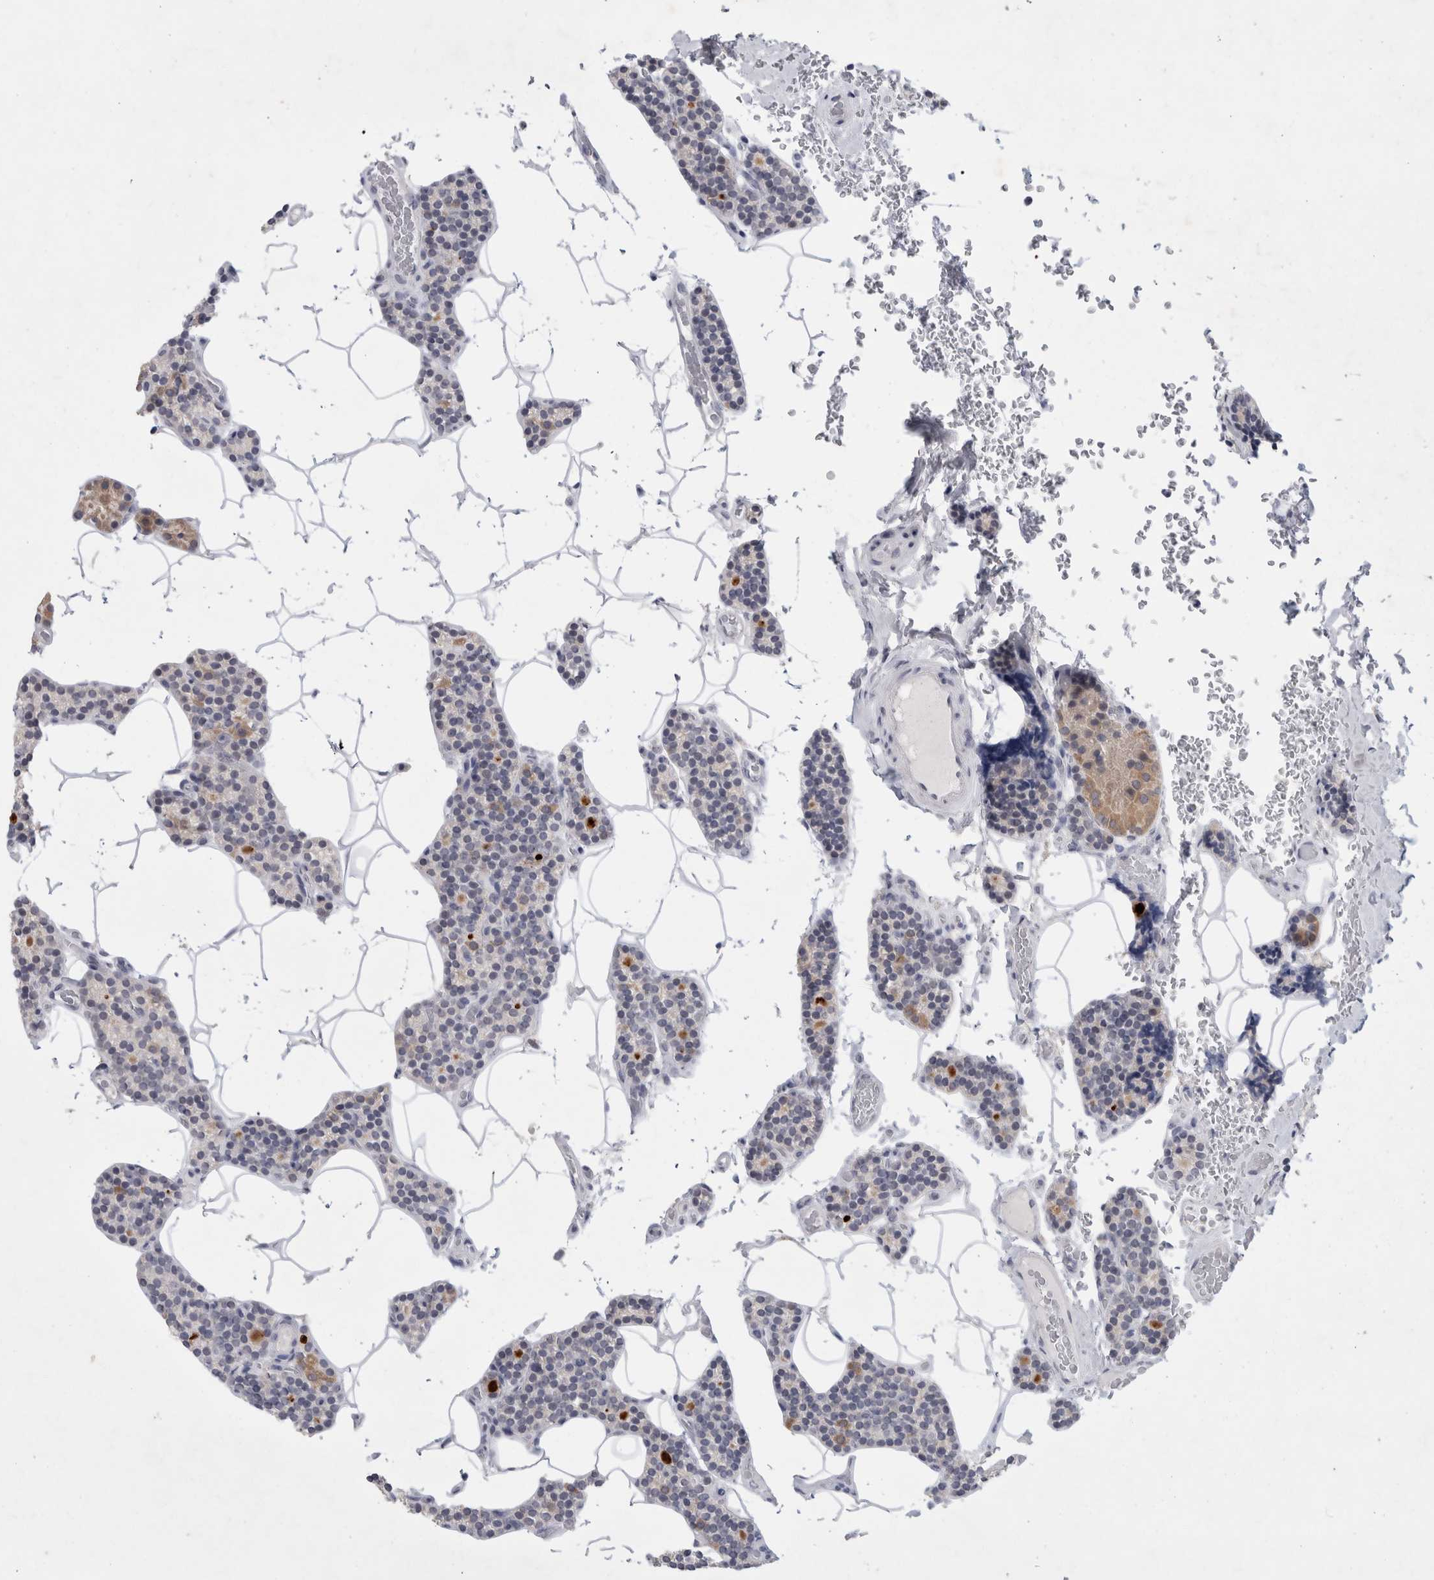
{"staining": {"intensity": "negative", "quantity": "none", "location": "none"}, "tissue": "parathyroid gland", "cell_type": "Glandular cells", "image_type": "normal", "snomed": [{"axis": "morphology", "description": "Normal tissue, NOS"}, {"axis": "topography", "description": "Parathyroid gland"}], "caption": "Immunohistochemistry micrograph of normal human parathyroid gland stained for a protein (brown), which shows no expression in glandular cells.", "gene": "NIPA1", "patient": {"sex": "male", "age": 52}}